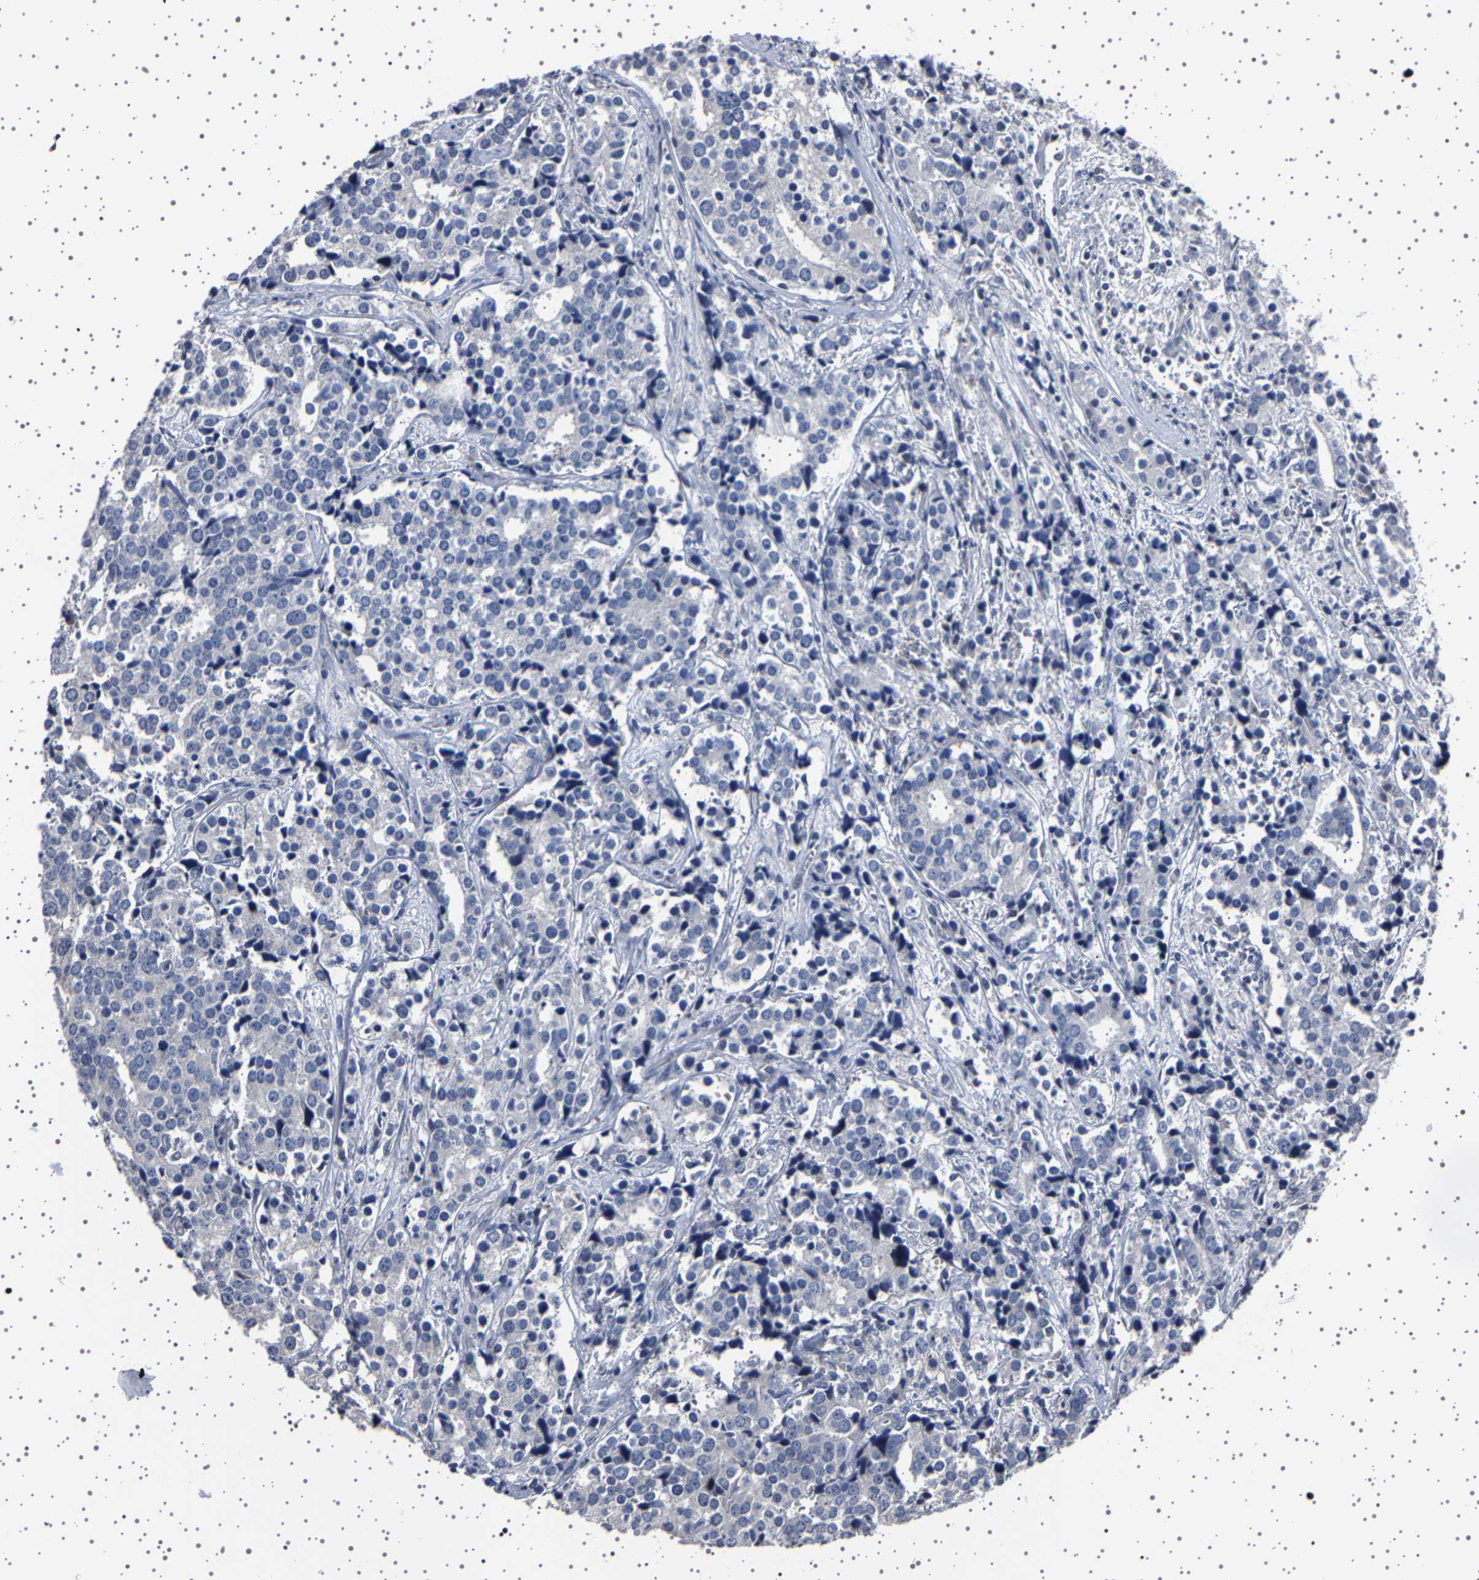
{"staining": {"intensity": "negative", "quantity": "none", "location": "none"}, "tissue": "prostate cancer", "cell_type": "Tumor cells", "image_type": "cancer", "snomed": [{"axis": "morphology", "description": "Adenocarcinoma, High grade"}, {"axis": "topography", "description": "Prostate"}], "caption": "A histopathology image of prostate cancer stained for a protein displays no brown staining in tumor cells. (Immunohistochemistry, brightfield microscopy, high magnification).", "gene": "IL10RB", "patient": {"sex": "male", "age": 71}}